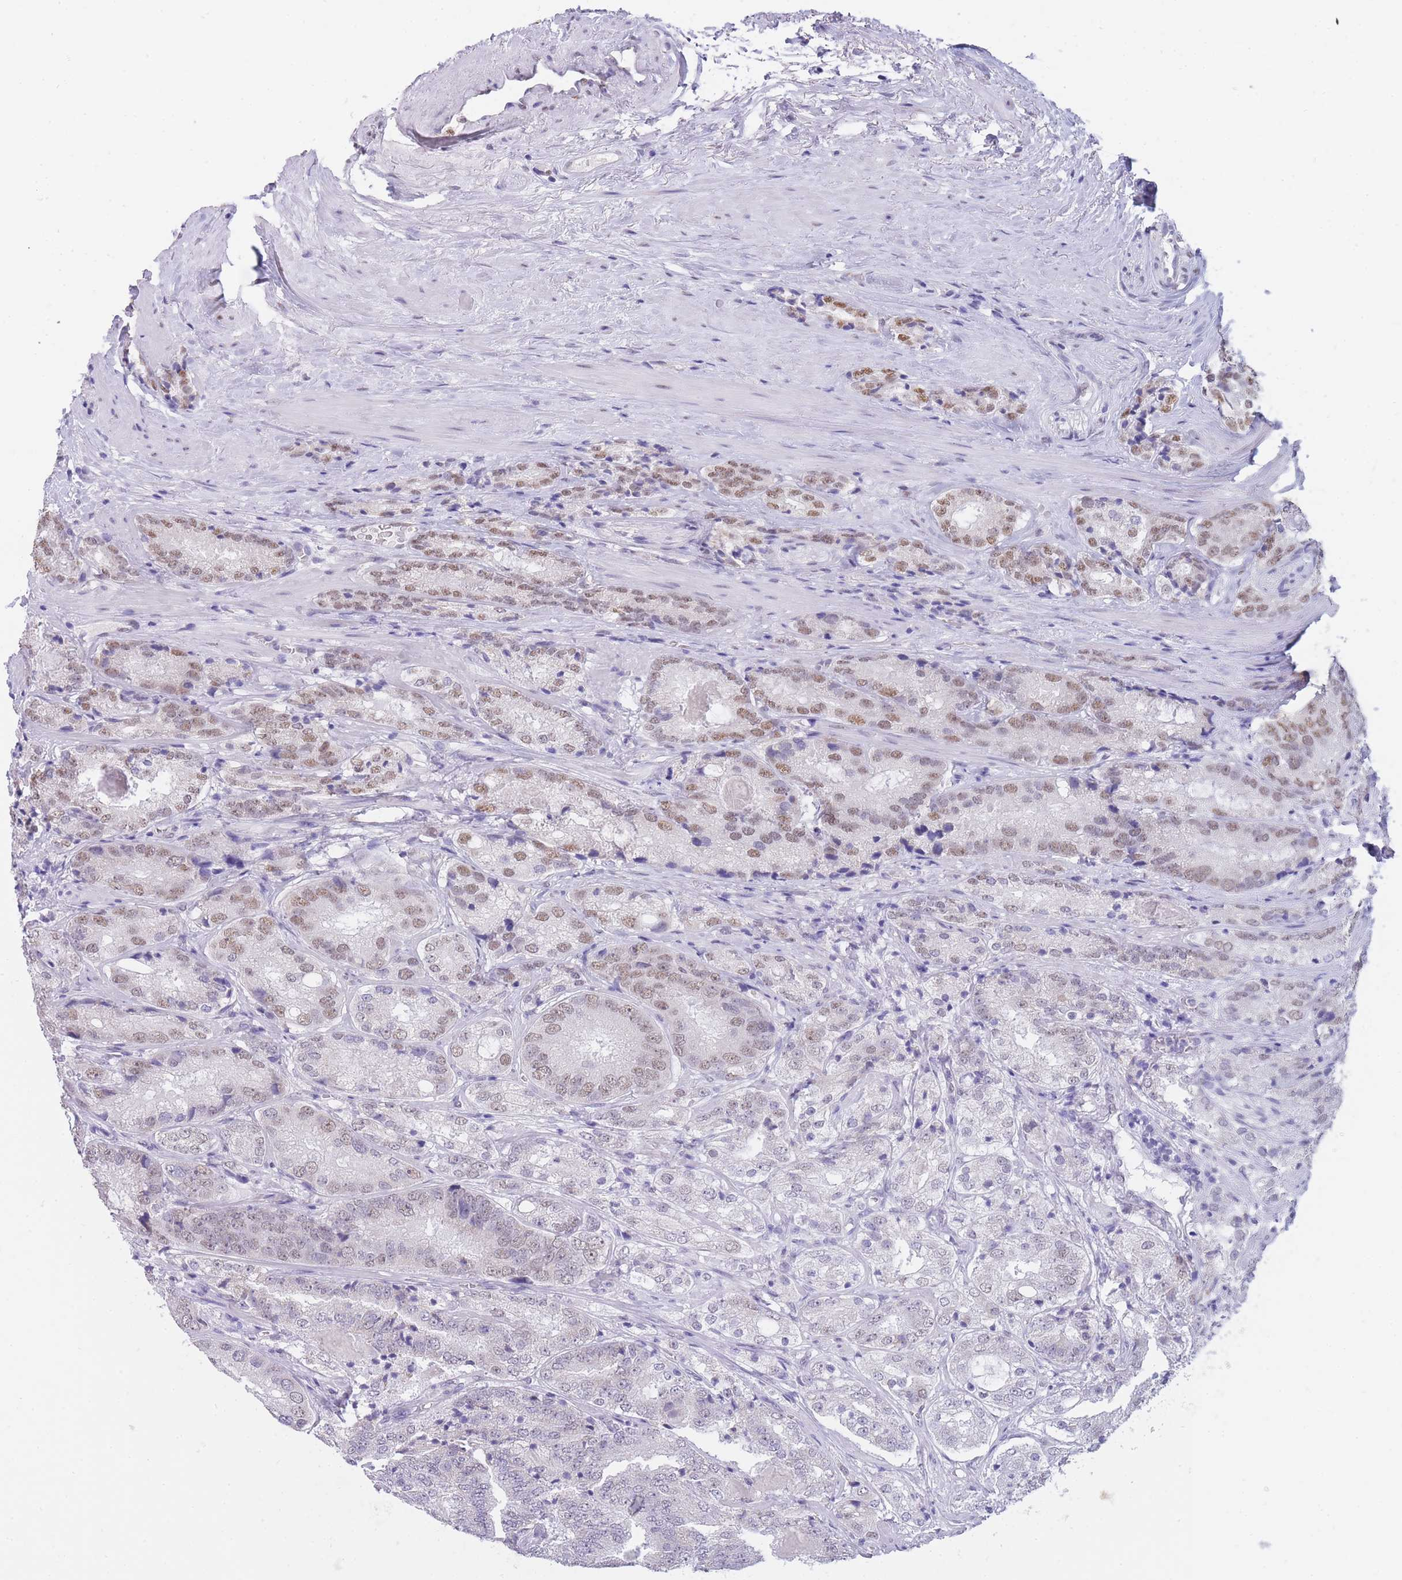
{"staining": {"intensity": "moderate", "quantity": "25%-75%", "location": "nuclear"}, "tissue": "prostate cancer", "cell_type": "Tumor cells", "image_type": "cancer", "snomed": [{"axis": "morphology", "description": "Adenocarcinoma, High grade"}, {"axis": "topography", "description": "Prostate"}], "caption": "Immunohistochemistry (DAB (3,3'-diaminobenzidine)) staining of prostate adenocarcinoma (high-grade) displays moderate nuclear protein positivity in approximately 25%-75% of tumor cells. (DAB = brown stain, brightfield microscopy at high magnification).", "gene": "FRAT2", "patient": {"sex": "male", "age": 63}}